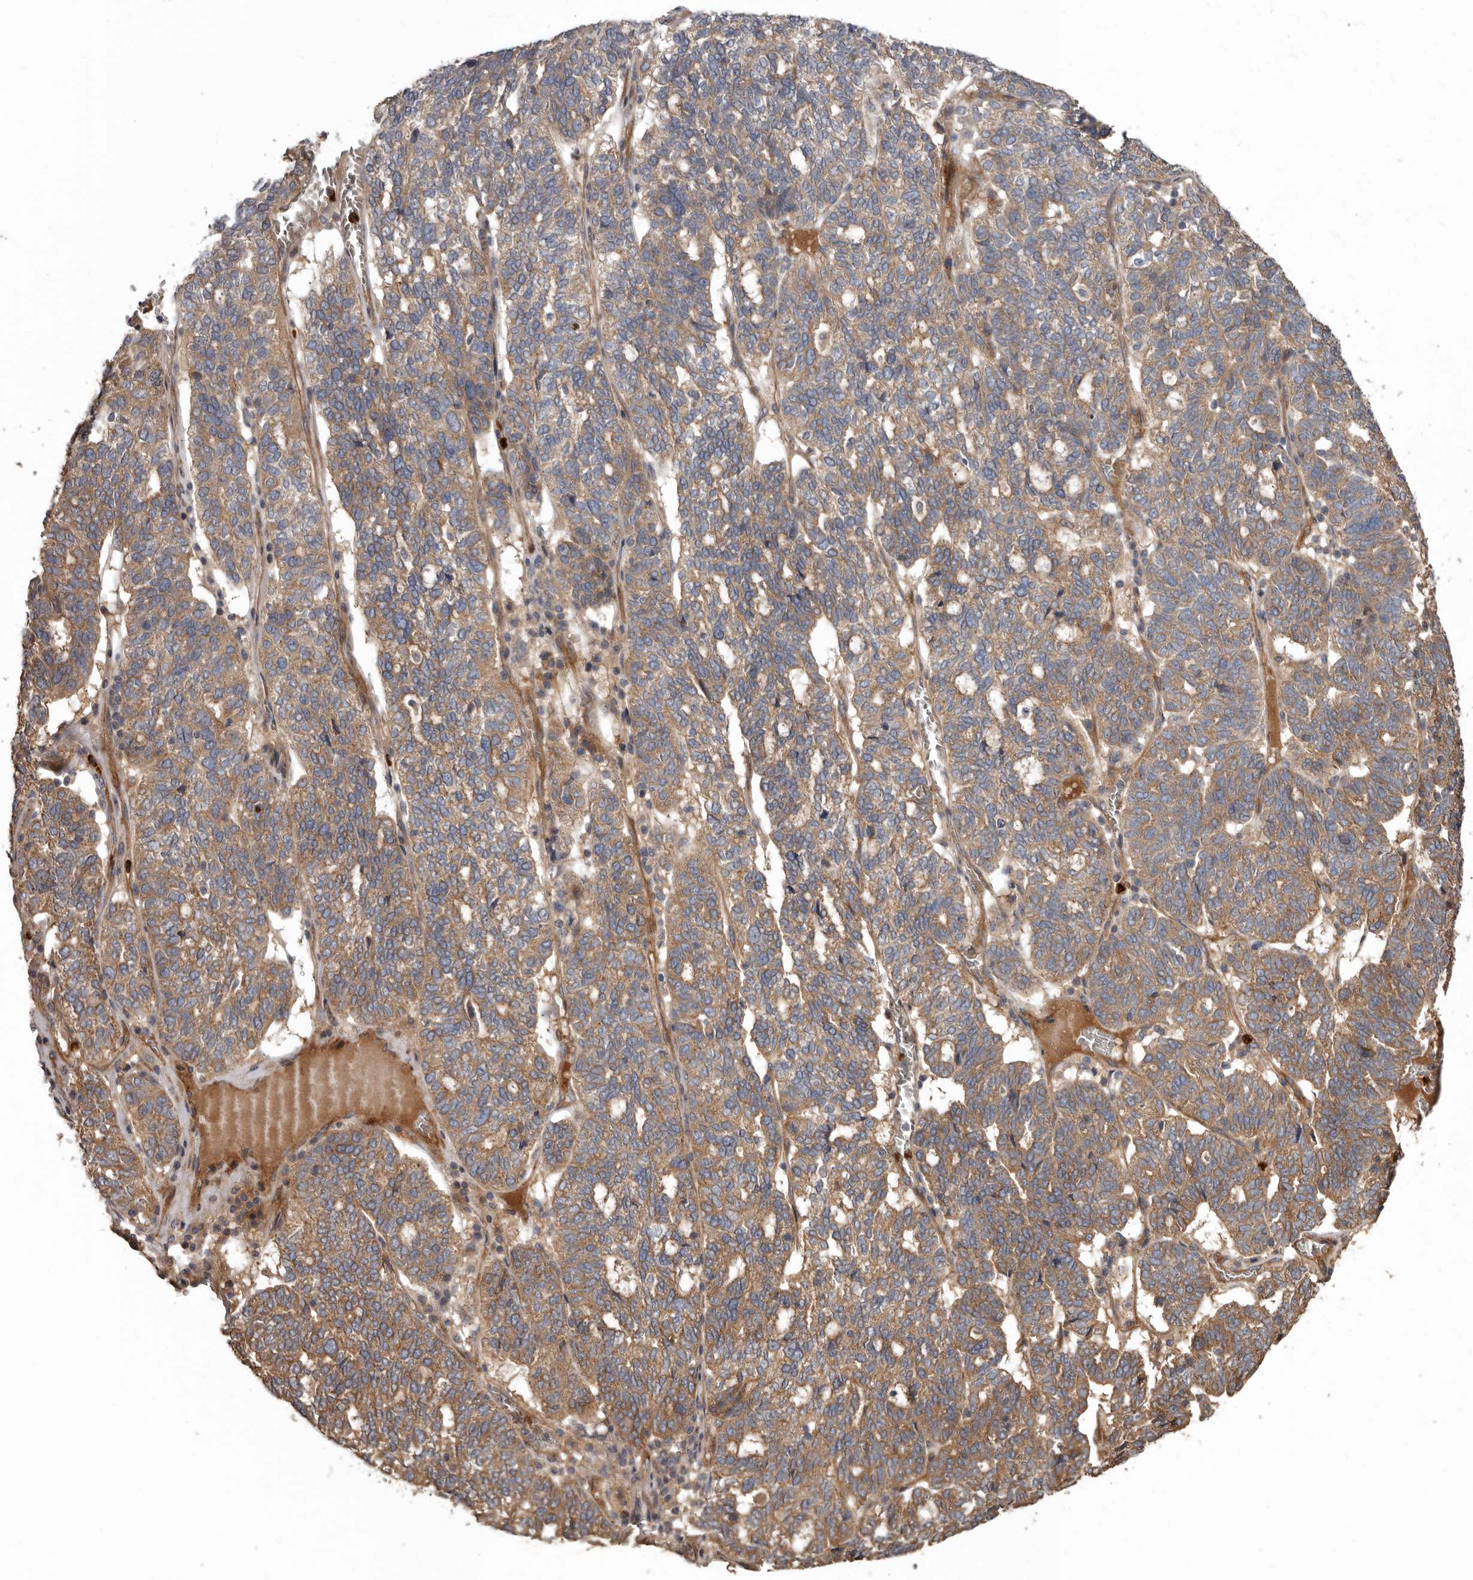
{"staining": {"intensity": "moderate", "quantity": ">75%", "location": "cytoplasmic/membranous"}, "tissue": "ovarian cancer", "cell_type": "Tumor cells", "image_type": "cancer", "snomed": [{"axis": "morphology", "description": "Cystadenocarcinoma, serous, NOS"}, {"axis": "topography", "description": "Ovary"}], "caption": "Protein expression analysis of human ovarian cancer reveals moderate cytoplasmic/membranous expression in about >75% of tumor cells.", "gene": "ARHGEF5", "patient": {"sex": "female", "age": 59}}